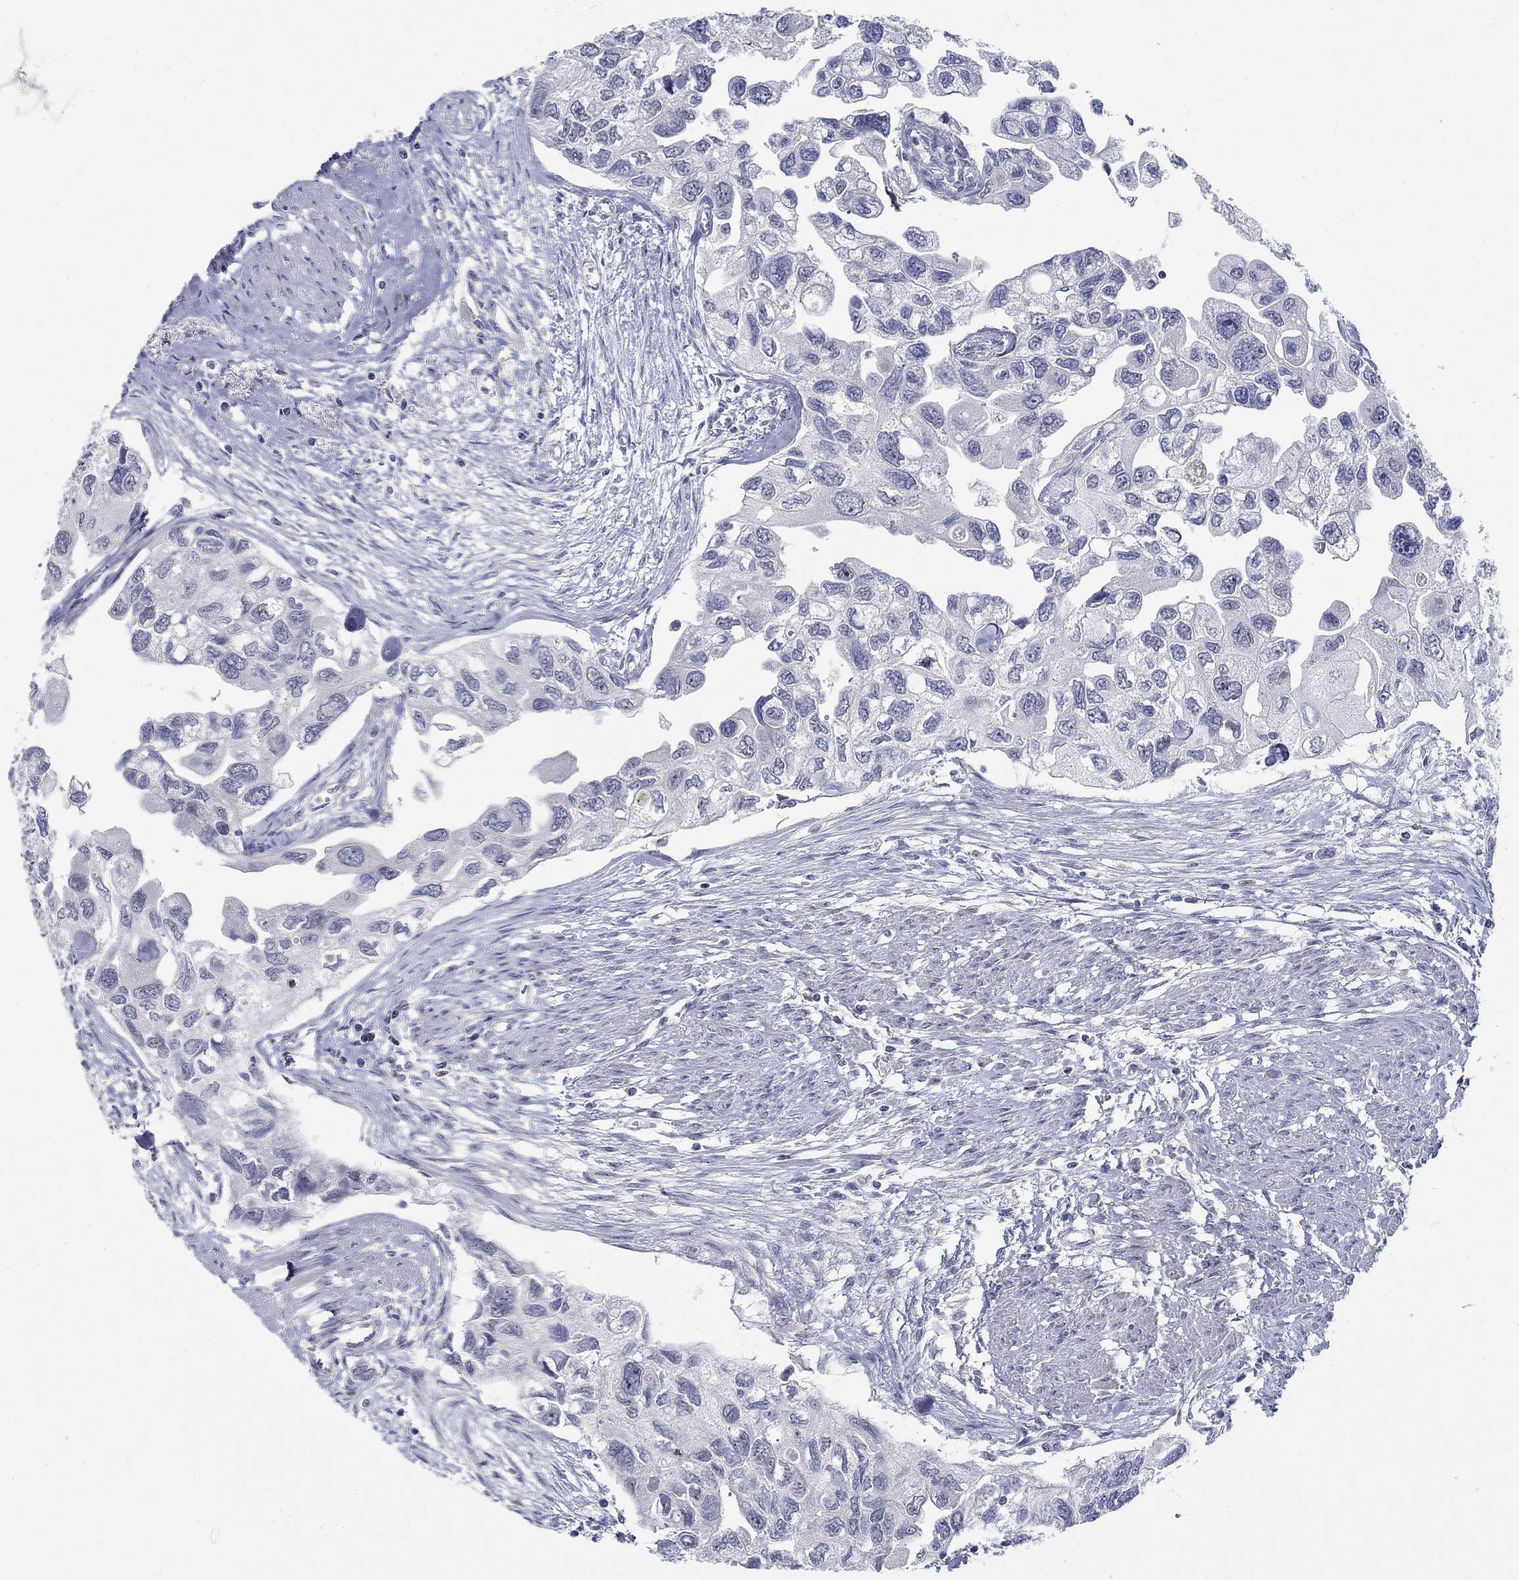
{"staining": {"intensity": "negative", "quantity": "none", "location": "none"}, "tissue": "urothelial cancer", "cell_type": "Tumor cells", "image_type": "cancer", "snomed": [{"axis": "morphology", "description": "Urothelial carcinoma, High grade"}, {"axis": "topography", "description": "Urinary bladder"}], "caption": "Immunohistochemical staining of human urothelial cancer exhibits no significant staining in tumor cells. Brightfield microscopy of immunohistochemistry stained with DAB (3,3'-diaminobenzidine) (brown) and hematoxylin (blue), captured at high magnification.", "gene": "SMIM18", "patient": {"sex": "male", "age": 59}}